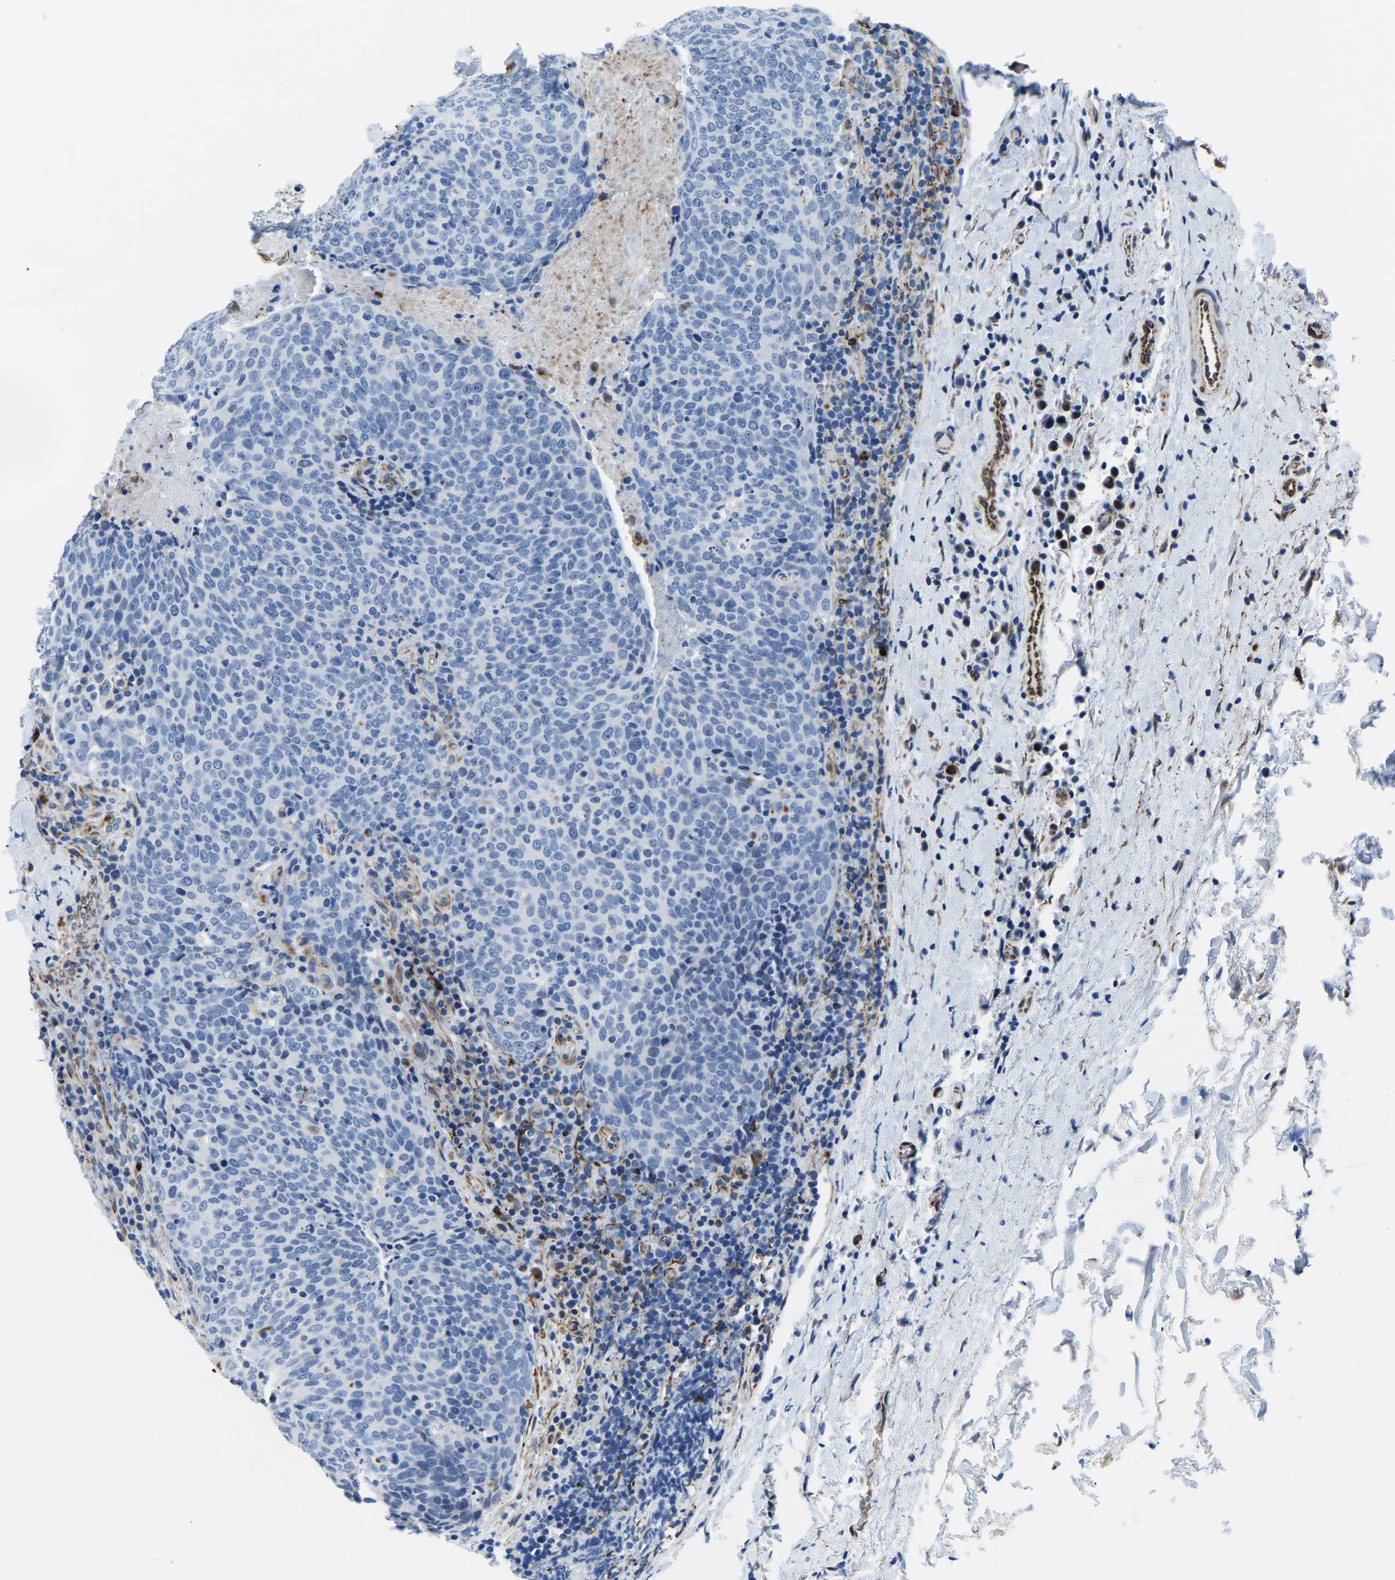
{"staining": {"intensity": "negative", "quantity": "none", "location": "none"}, "tissue": "head and neck cancer", "cell_type": "Tumor cells", "image_type": "cancer", "snomed": [{"axis": "morphology", "description": "Squamous cell carcinoma, NOS"}, {"axis": "morphology", "description": "Squamous cell carcinoma, metastatic, NOS"}, {"axis": "topography", "description": "Lymph node"}, {"axis": "topography", "description": "Head-Neck"}], "caption": "A photomicrograph of metastatic squamous cell carcinoma (head and neck) stained for a protein reveals no brown staining in tumor cells.", "gene": "MS4A3", "patient": {"sex": "male", "age": 62}}